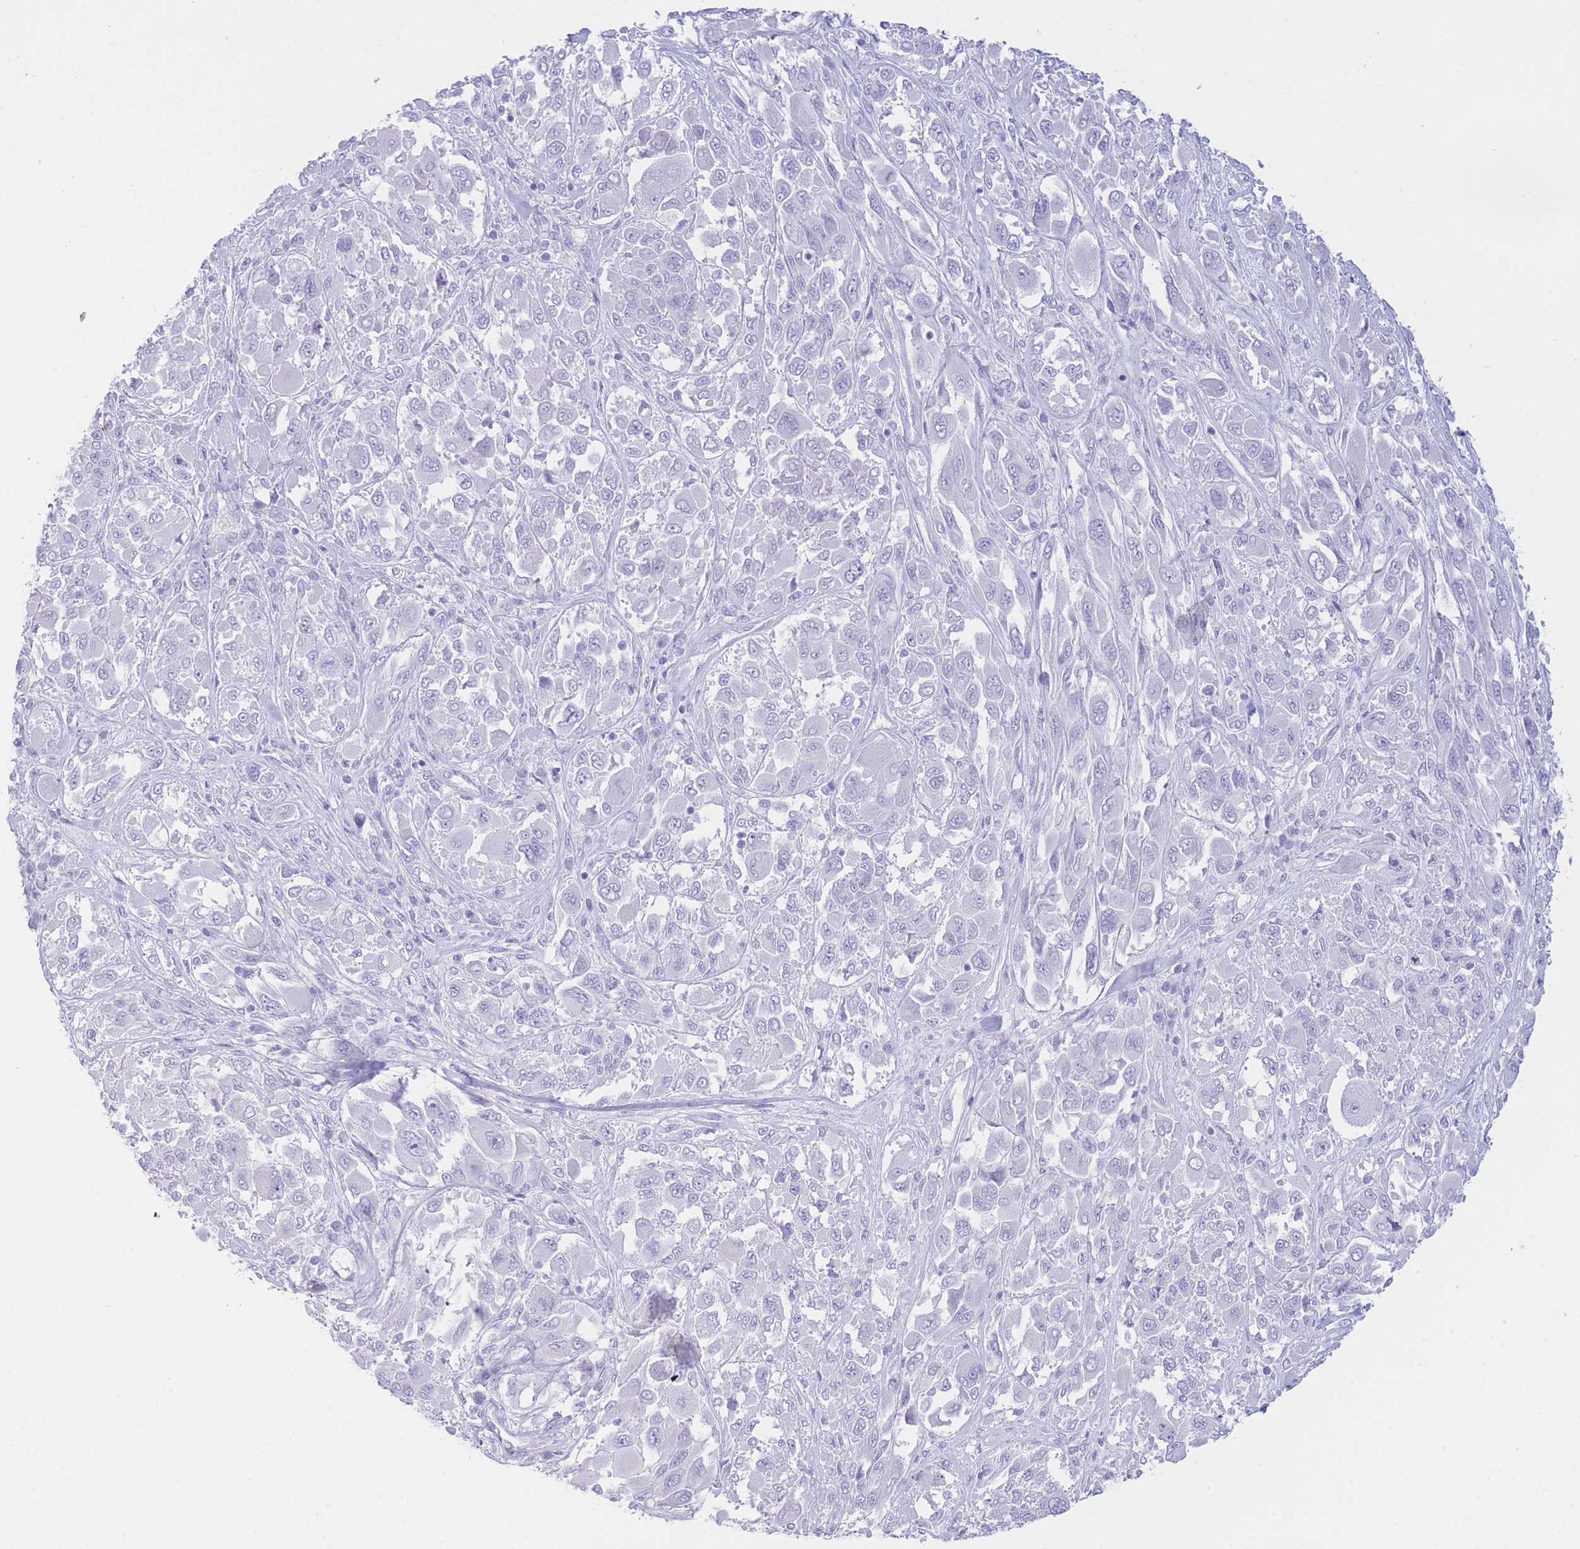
{"staining": {"intensity": "negative", "quantity": "none", "location": "none"}, "tissue": "melanoma", "cell_type": "Tumor cells", "image_type": "cancer", "snomed": [{"axis": "morphology", "description": "Malignant melanoma, NOS"}, {"axis": "topography", "description": "Skin"}], "caption": "High power microscopy photomicrograph of an immunohistochemistry (IHC) photomicrograph of malignant melanoma, revealing no significant staining in tumor cells. (Stains: DAB (3,3'-diaminobenzidine) immunohistochemistry (IHC) with hematoxylin counter stain, Microscopy: brightfield microscopy at high magnification).", "gene": "VWA8", "patient": {"sex": "female", "age": 91}}